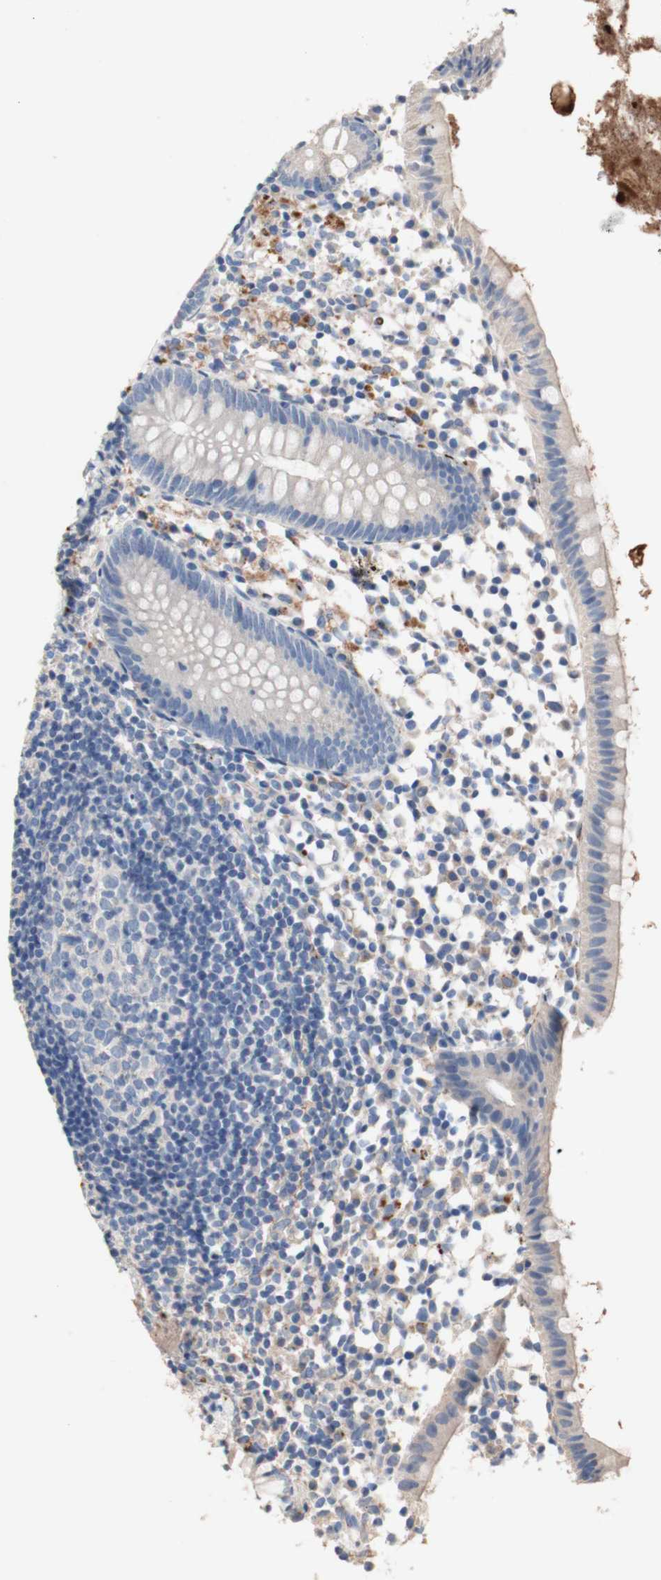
{"staining": {"intensity": "moderate", "quantity": "<25%", "location": "cytoplasmic/membranous"}, "tissue": "appendix", "cell_type": "Glandular cells", "image_type": "normal", "snomed": [{"axis": "morphology", "description": "Normal tissue, NOS"}, {"axis": "topography", "description": "Appendix"}], "caption": "This histopathology image demonstrates immunohistochemistry (IHC) staining of benign human appendix, with low moderate cytoplasmic/membranous staining in about <25% of glandular cells.", "gene": "CDON", "patient": {"sex": "female", "age": 20}}